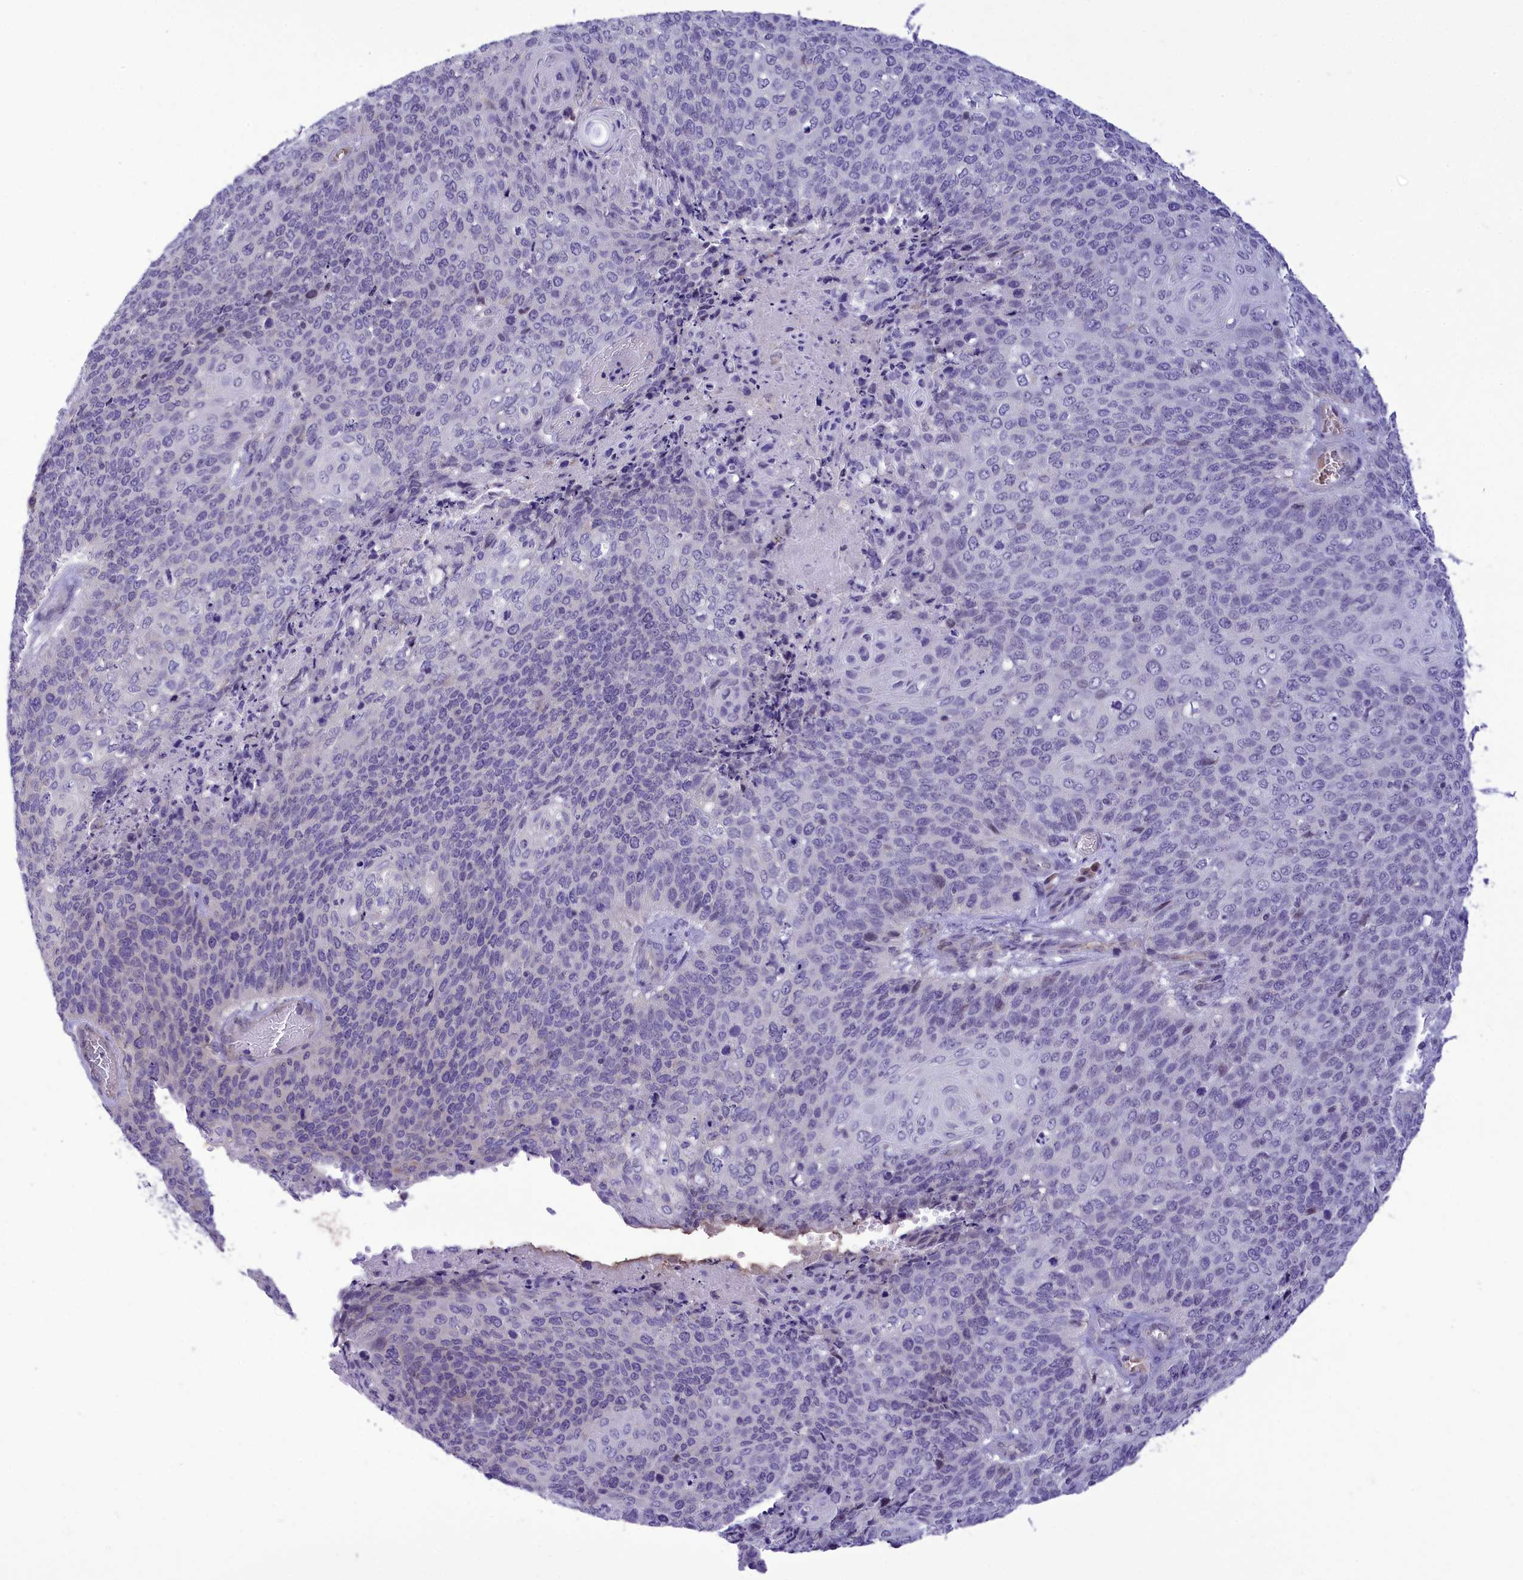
{"staining": {"intensity": "negative", "quantity": "none", "location": "none"}, "tissue": "cervical cancer", "cell_type": "Tumor cells", "image_type": "cancer", "snomed": [{"axis": "morphology", "description": "Squamous cell carcinoma, NOS"}, {"axis": "topography", "description": "Cervix"}], "caption": "This histopathology image is of cervical cancer stained with immunohistochemistry (IHC) to label a protein in brown with the nuclei are counter-stained blue. There is no staining in tumor cells.", "gene": "DCAF16", "patient": {"sex": "female", "age": 39}}